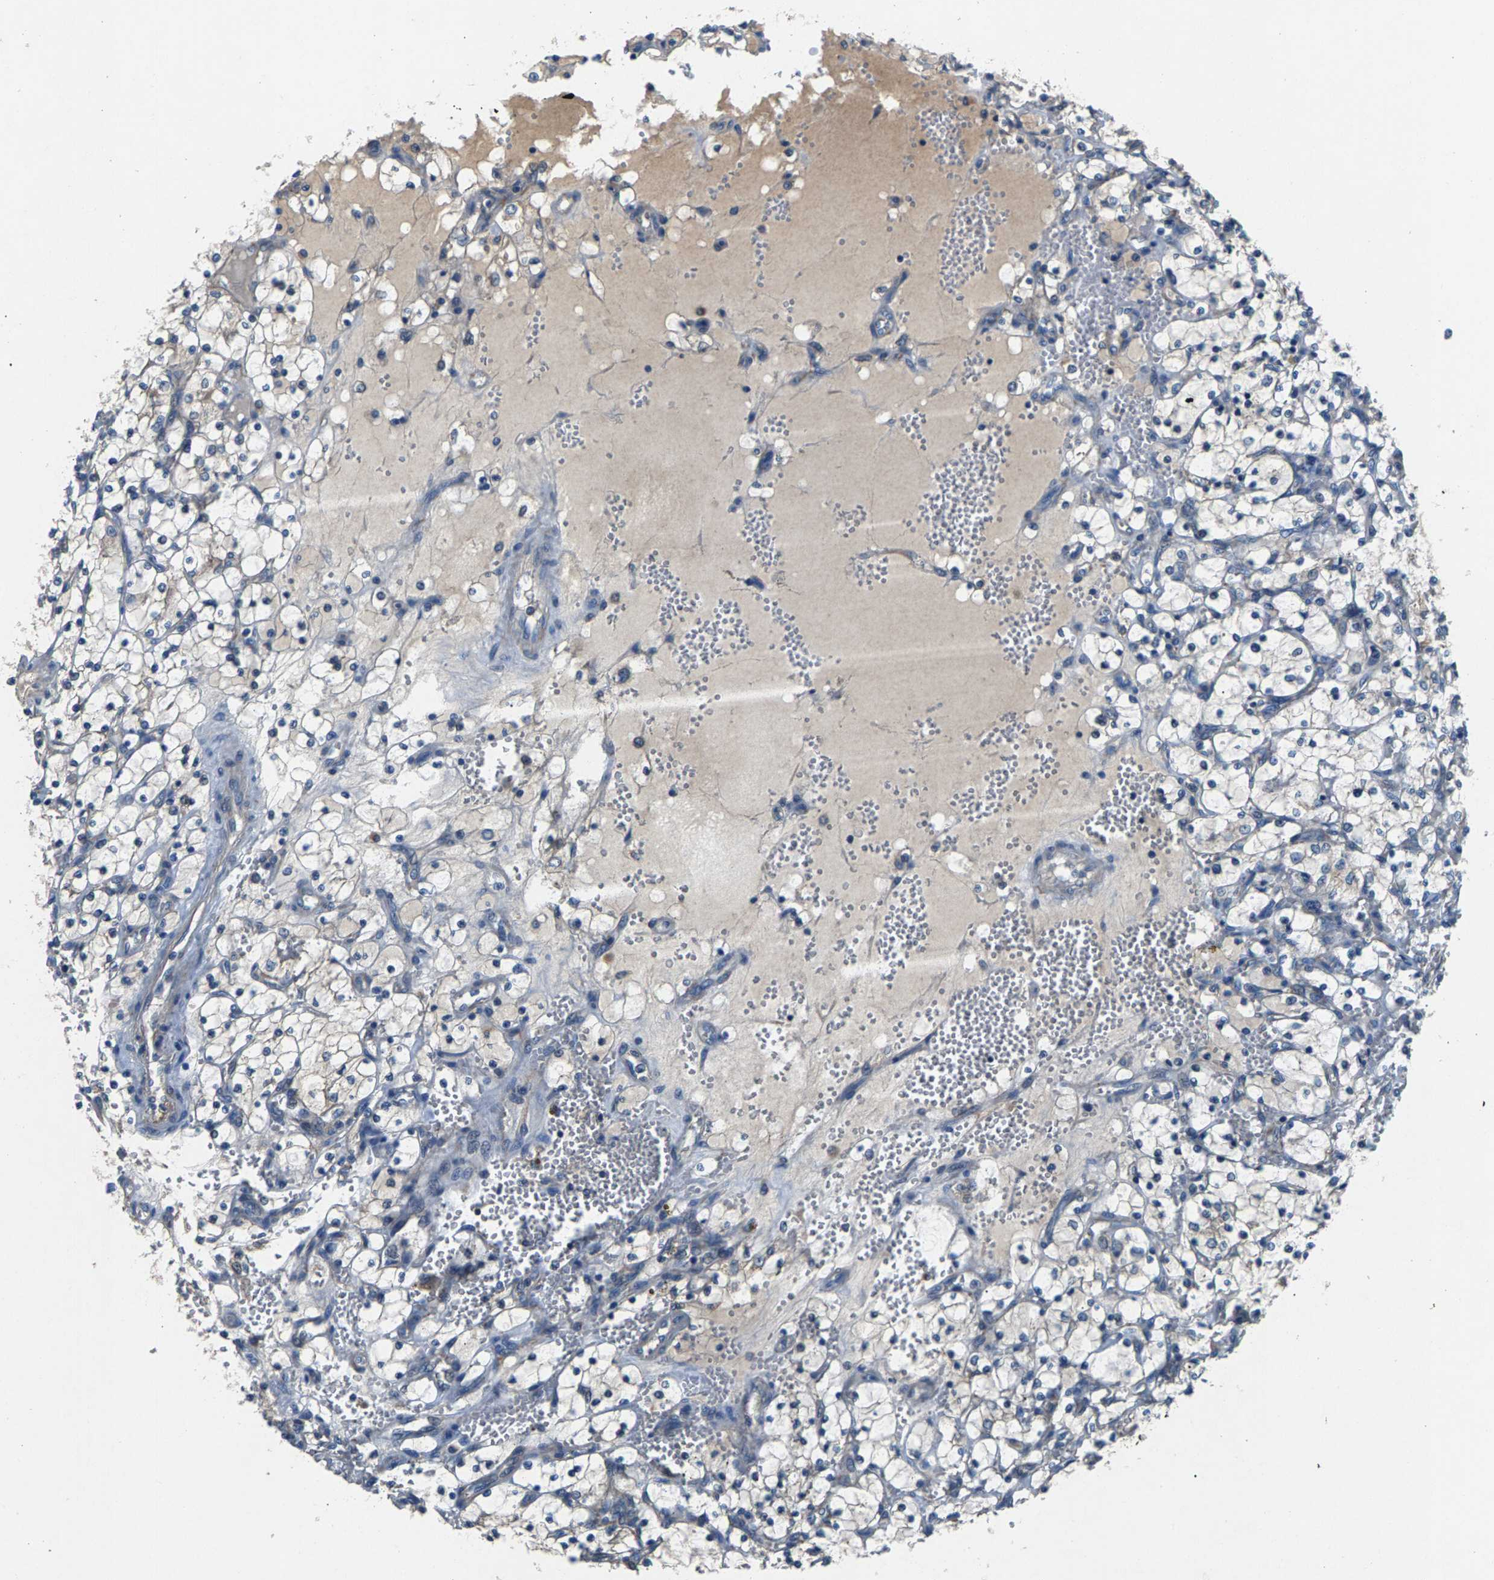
{"staining": {"intensity": "negative", "quantity": "none", "location": "none"}, "tissue": "renal cancer", "cell_type": "Tumor cells", "image_type": "cancer", "snomed": [{"axis": "morphology", "description": "Adenocarcinoma, NOS"}, {"axis": "topography", "description": "Kidney"}], "caption": "Human renal adenocarcinoma stained for a protein using immunohistochemistry (IHC) exhibits no staining in tumor cells.", "gene": "NT5C", "patient": {"sex": "female", "age": 69}}